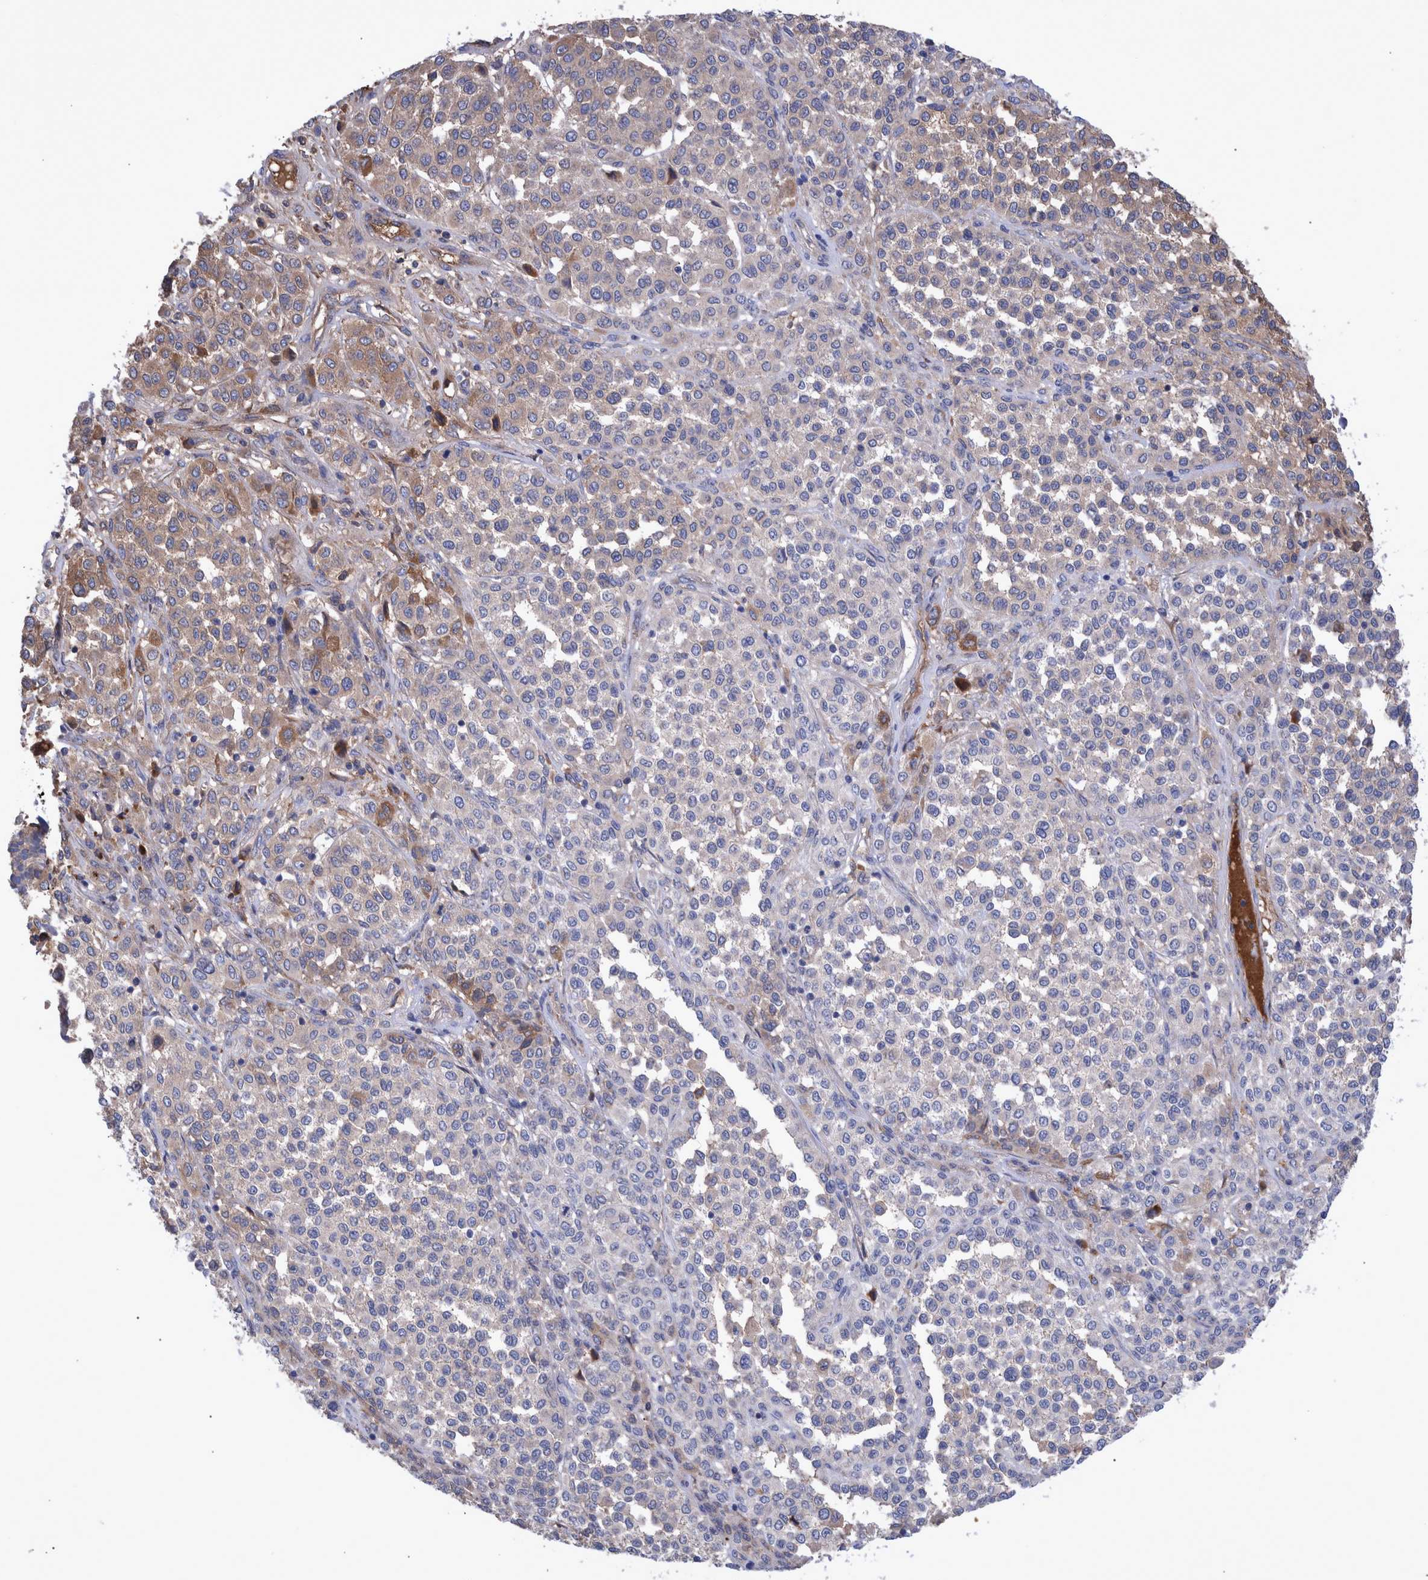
{"staining": {"intensity": "moderate", "quantity": "<25%", "location": "cytoplasmic/membranous"}, "tissue": "melanoma", "cell_type": "Tumor cells", "image_type": "cancer", "snomed": [{"axis": "morphology", "description": "Malignant melanoma, Metastatic site"}, {"axis": "topography", "description": "Pancreas"}], "caption": "Malignant melanoma (metastatic site) stained with DAB (3,3'-diaminobenzidine) immunohistochemistry exhibits low levels of moderate cytoplasmic/membranous positivity in approximately <25% of tumor cells.", "gene": "DLL4", "patient": {"sex": "female", "age": 30}}